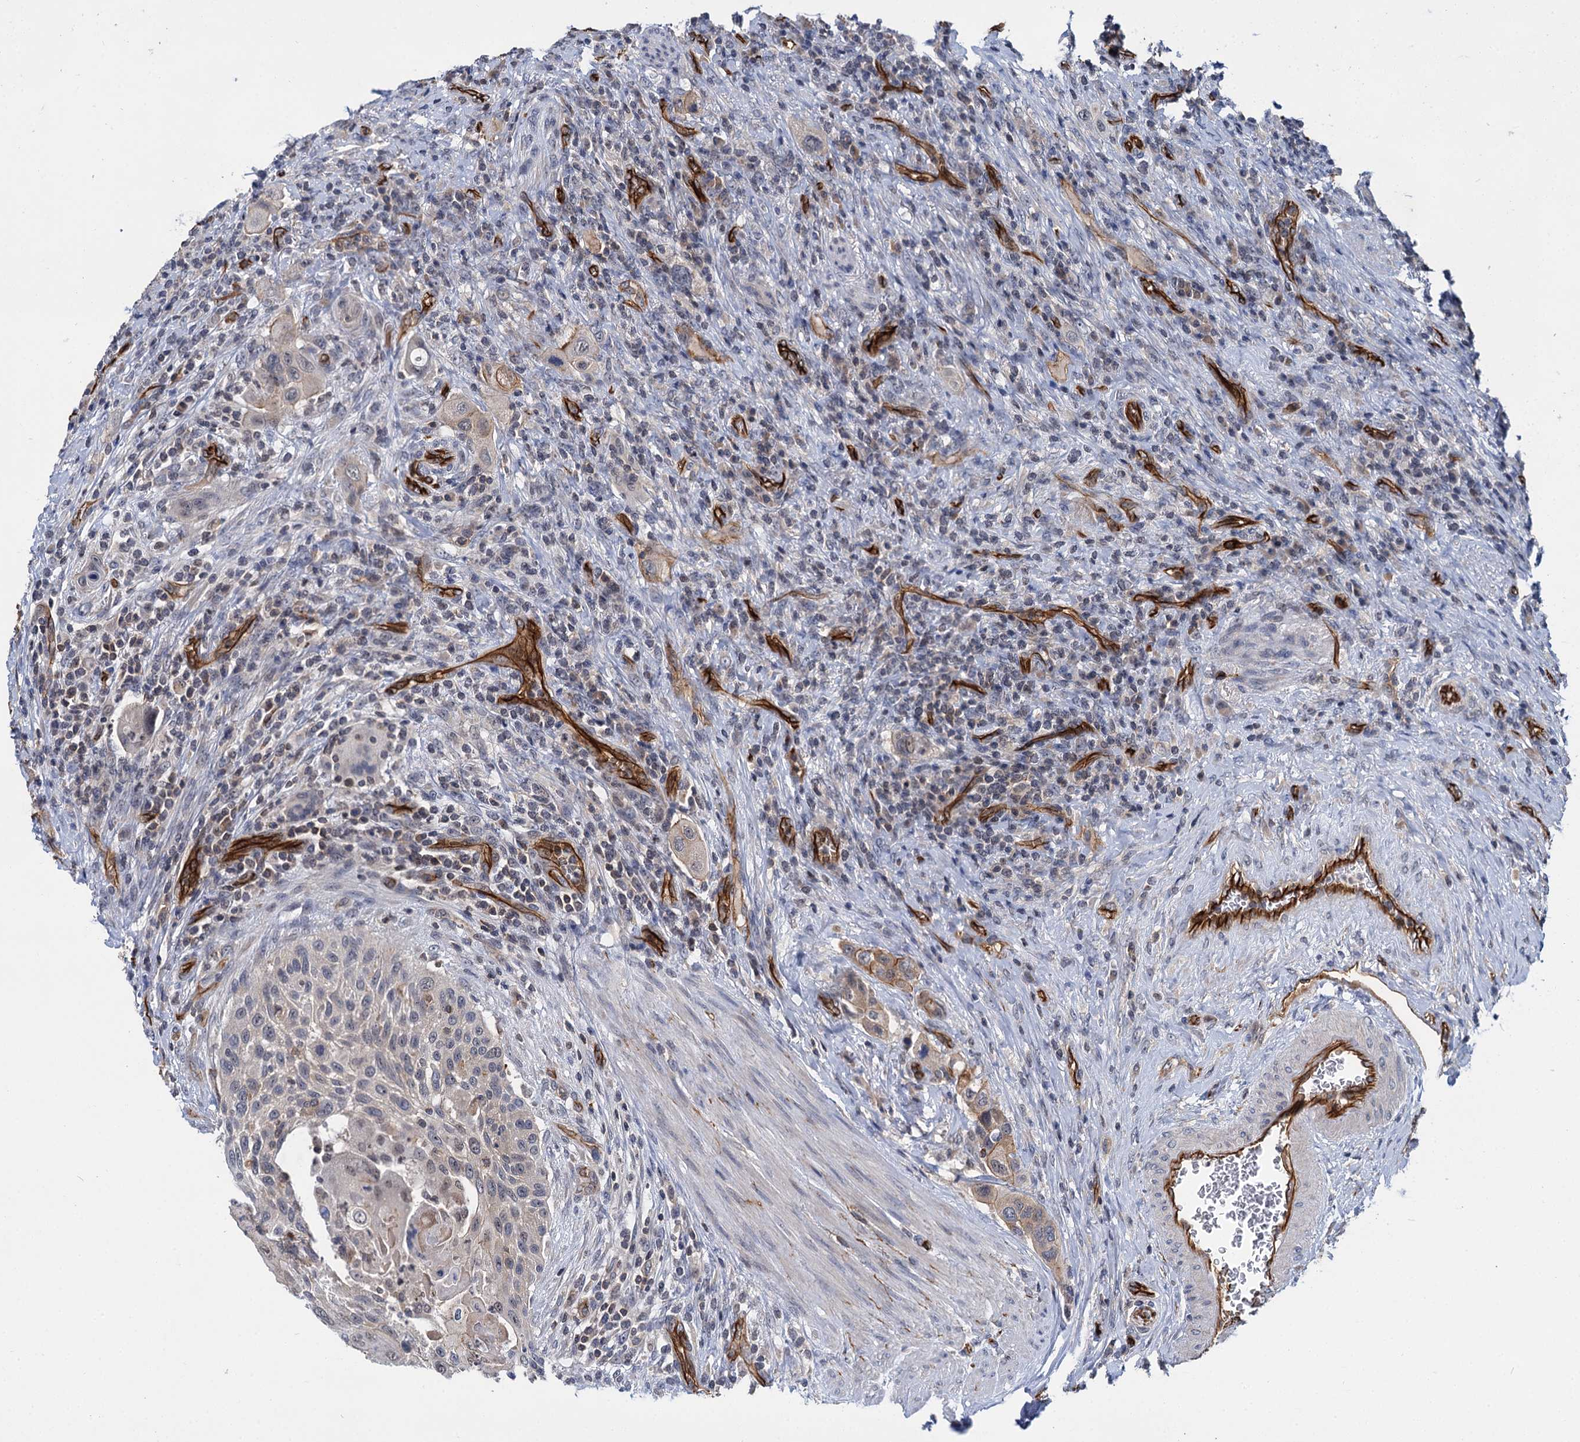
{"staining": {"intensity": "negative", "quantity": "none", "location": "none"}, "tissue": "urothelial cancer", "cell_type": "Tumor cells", "image_type": "cancer", "snomed": [{"axis": "morphology", "description": "Urothelial carcinoma, High grade"}, {"axis": "topography", "description": "Urinary bladder"}], "caption": "Tumor cells are negative for protein expression in human urothelial carcinoma (high-grade).", "gene": "ABLIM1", "patient": {"sex": "male", "age": 50}}